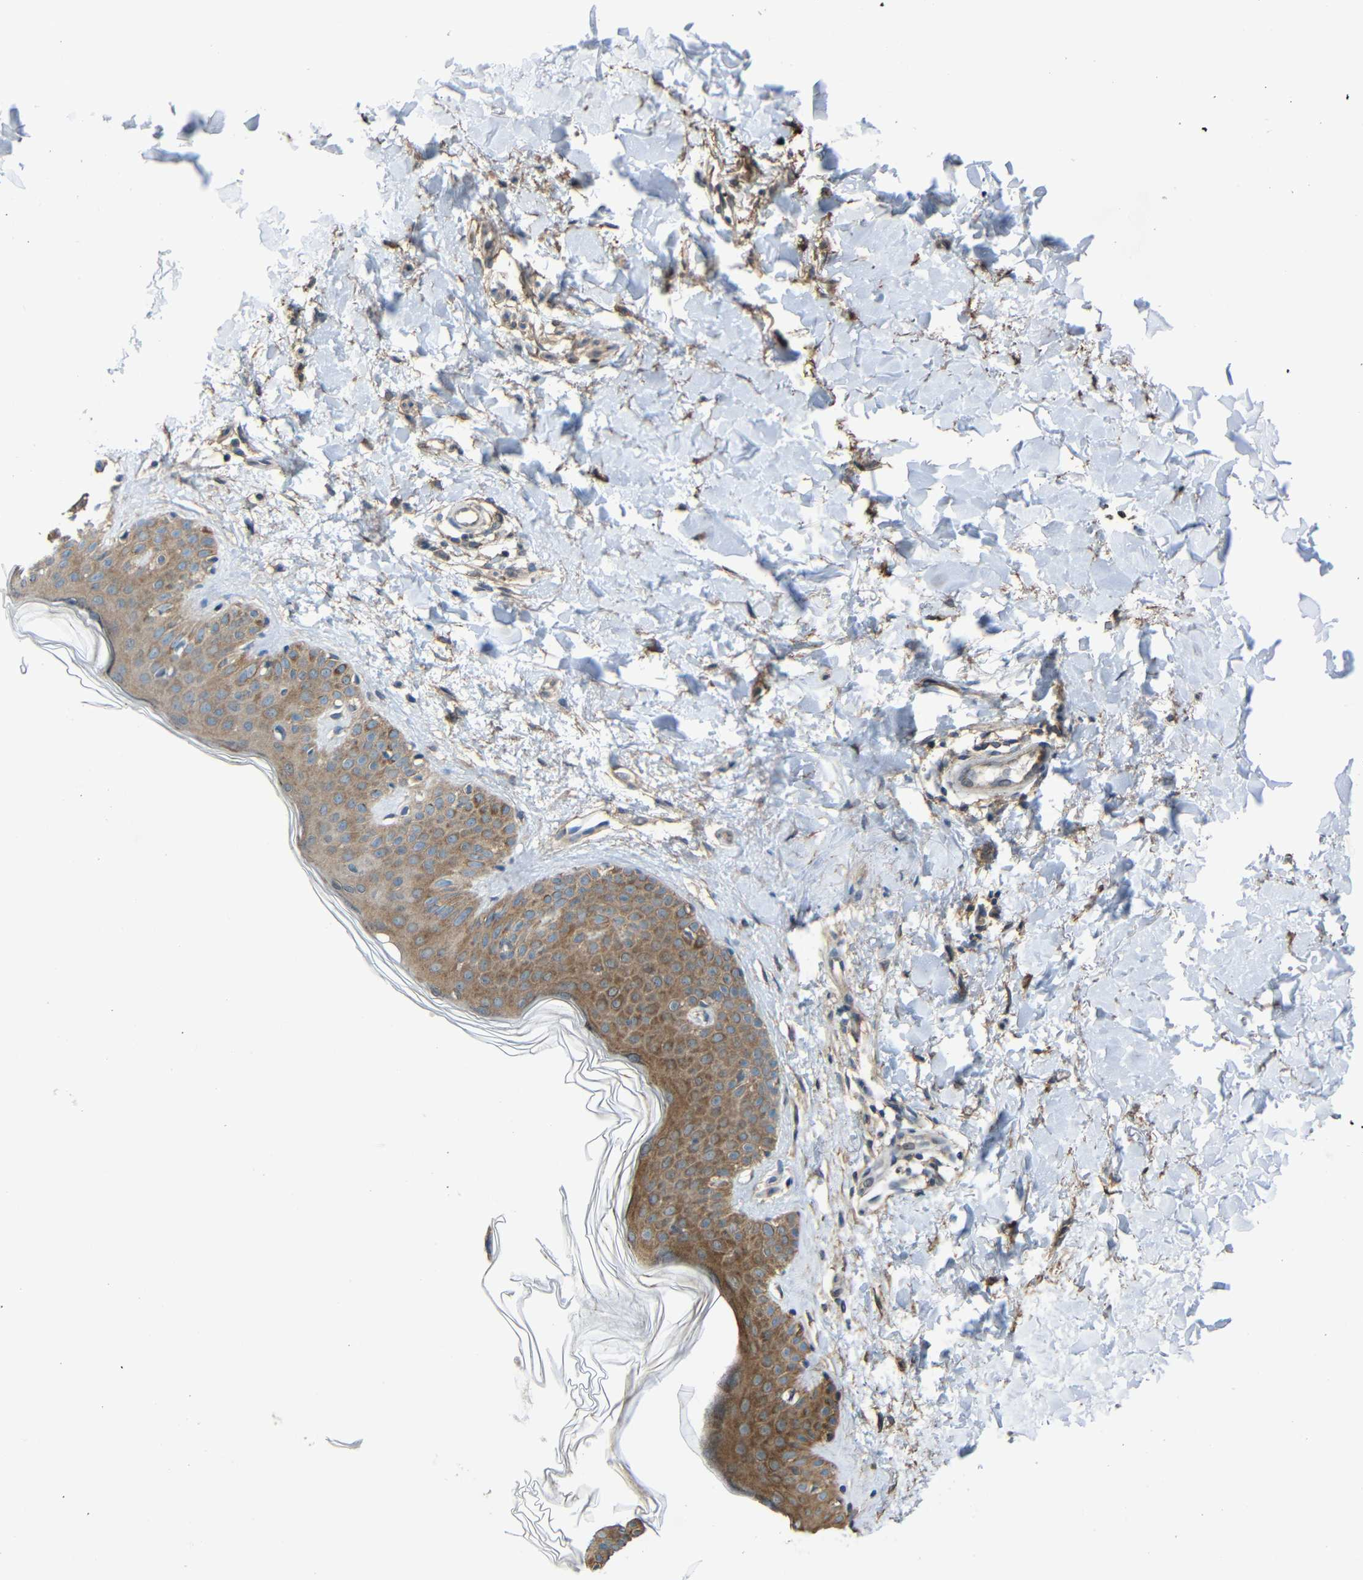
{"staining": {"intensity": "moderate", "quantity": ">75%", "location": "cytoplasmic/membranous"}, "tissue": "skin", "cell_type": "Fibroblasts", "image_type": "normal", "snomed": [{"axis": "morphology", "description": "Normal tissue, NOS"}, {"axis": "topography", "description": "Skin"}], "caption": "The micrograph demonstrates a brown stain indicating the presence of a protein in the cytoplasmic/membranous of fibroblasts in skin.", "gene": "CHST9", "patient": {"sex": "male", "age": 67}}